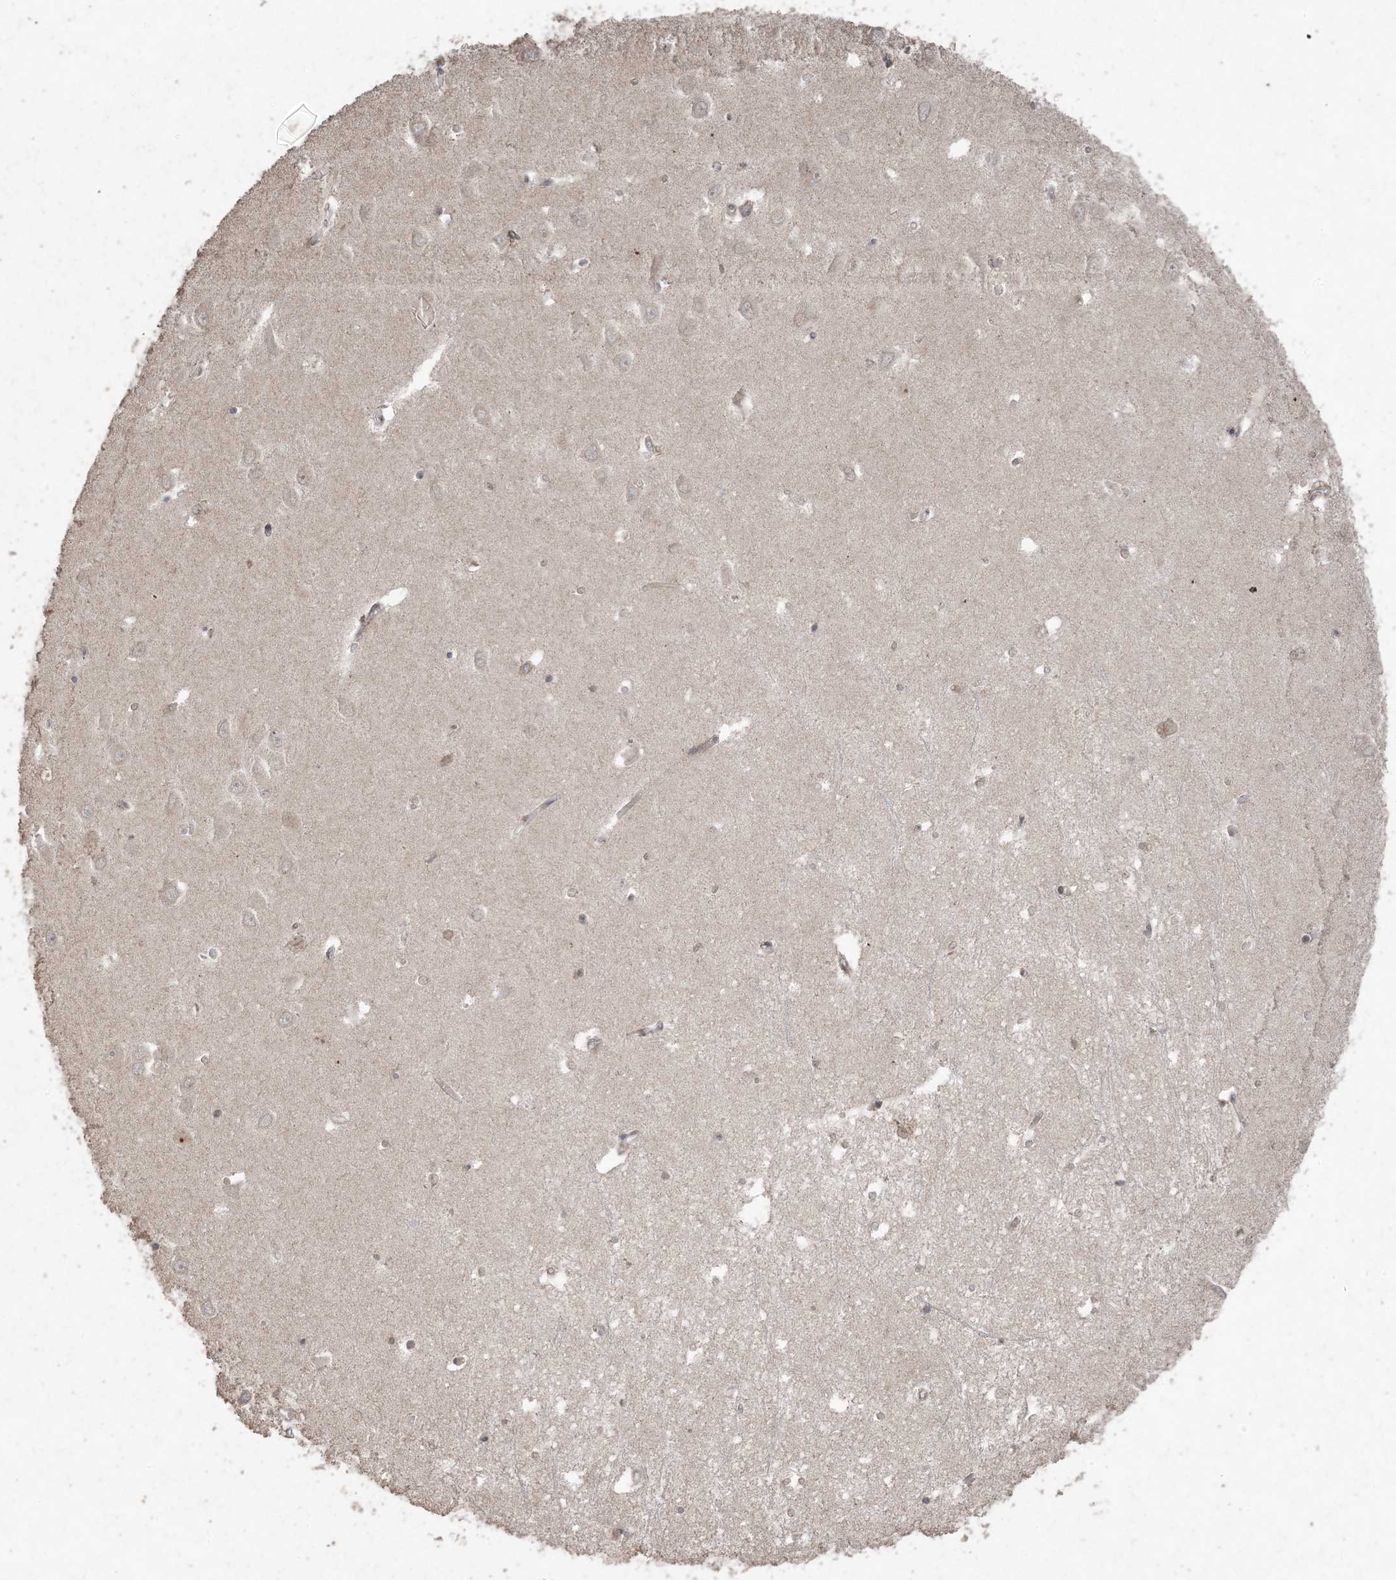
{"staining": {"intensity": "weak", "quantity": "25%-75%", "location": "cytoplasmic/membranous"}, "tissue": "hippocampus", "cell_type": "Glial cells", "image_type": "normal", "snomed": [{"axis": "morphology", "description": "Normal tissue, NOS"}, {"axis": "topography", "description": "Hippocampus"}], "caption": "A brown stain labels weak cytoplasmic/membranous positivity of a protein in glial cells of normal hippocampus.", "gene": "DDX19B", "patient": {"sex": "male", "age": 70}}